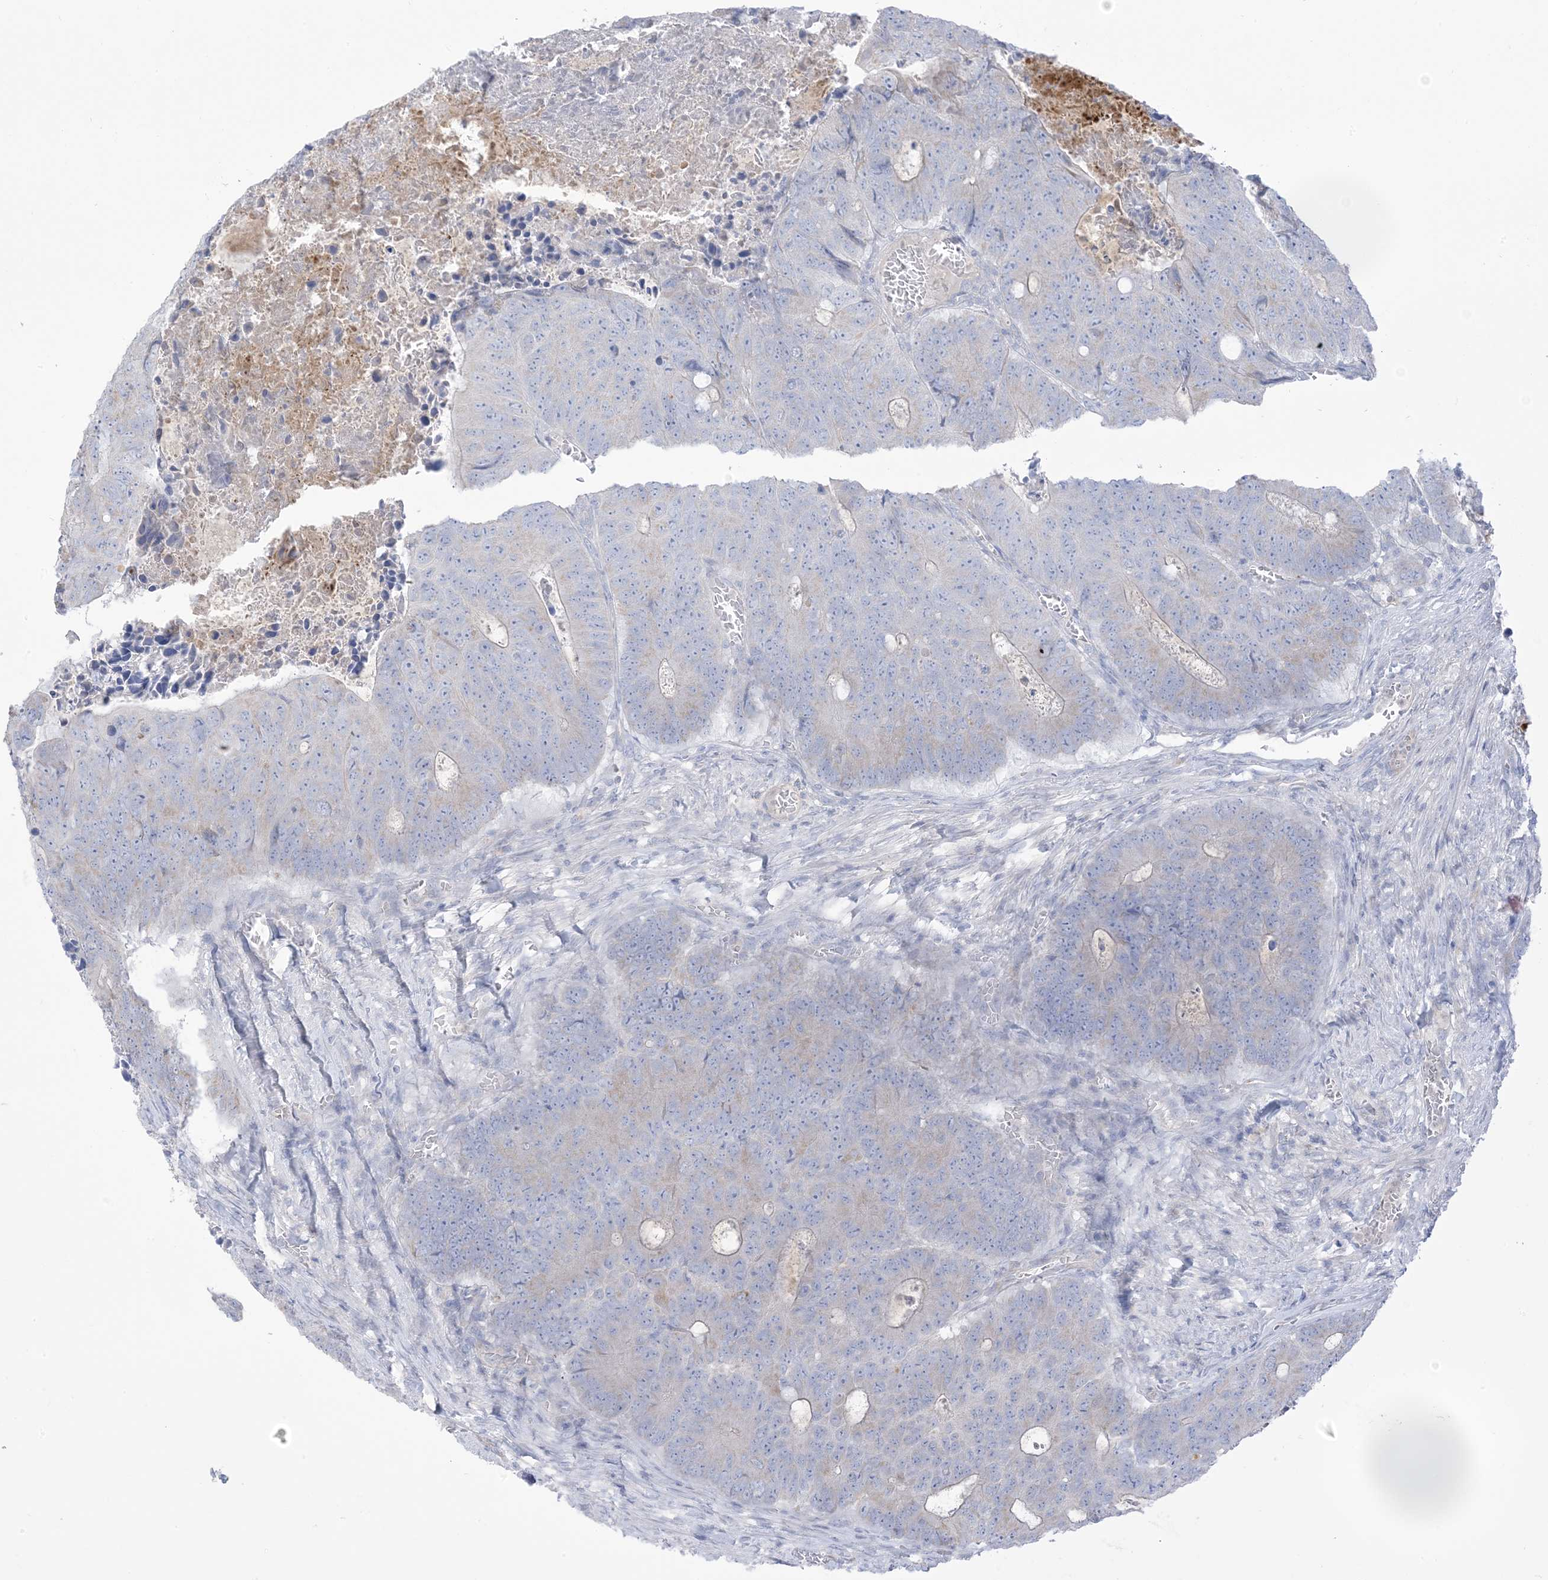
{"staining": {"intensity": "negative", "quantity": "none", "location": "none"}, "tissue": "colorectal cancer", "cell_type": "Tumor cells", "image_type": "cancer", "snomed": [{"axis": "morphology", "description": "Adenocarcinoma, NOS"}, {"axis": "topography", "description": "Colon"}], "caption": "The histopathology image shows no significant positivity in tumor cells of adenocarcinoma (colorectal).", "gene": "MTHFD2L", "patient": {"sex": "male", "age": 87}}